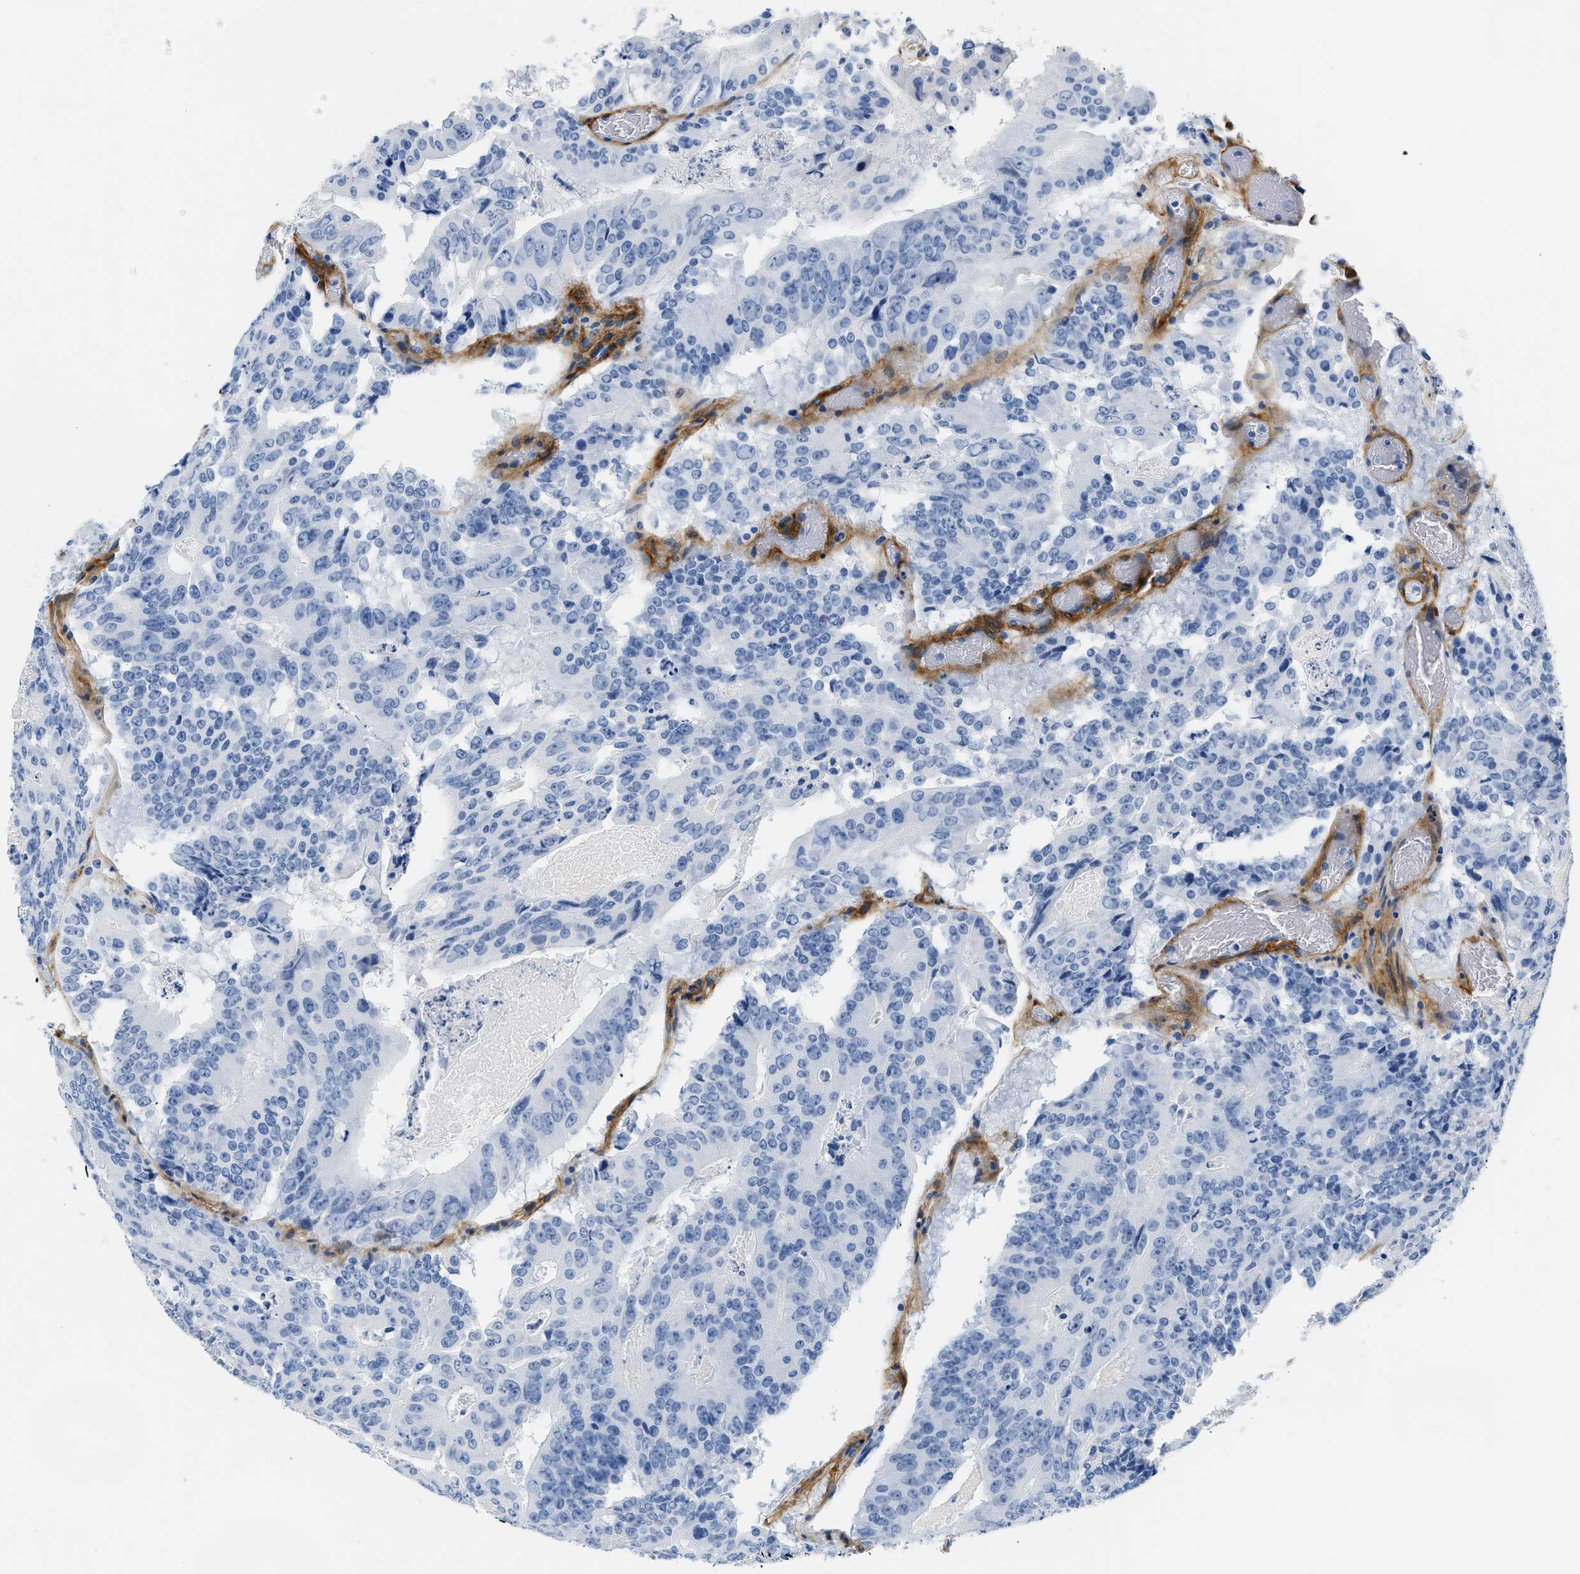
{"staining": {"intensity": "negative", "quantity": "none", "location": "none"}, "tissue": "colorectal cancer", "cell_type": "Tumor cells", "image_type": "cancer", "snomed": [{"axis": "morphology", "description": "Adenocarcinoma, NOS"}, {"axis": "topography", "description": "Colon"}], "caption": "Immunohistochemistry (IHC) histopathology image of neoplastic tissue: colorectal cancer stained with DAB exhibits no significant protein staining in tumor cells.", "gene": "PDGFRB", "patient": {"sex": "male", "age": 87}}